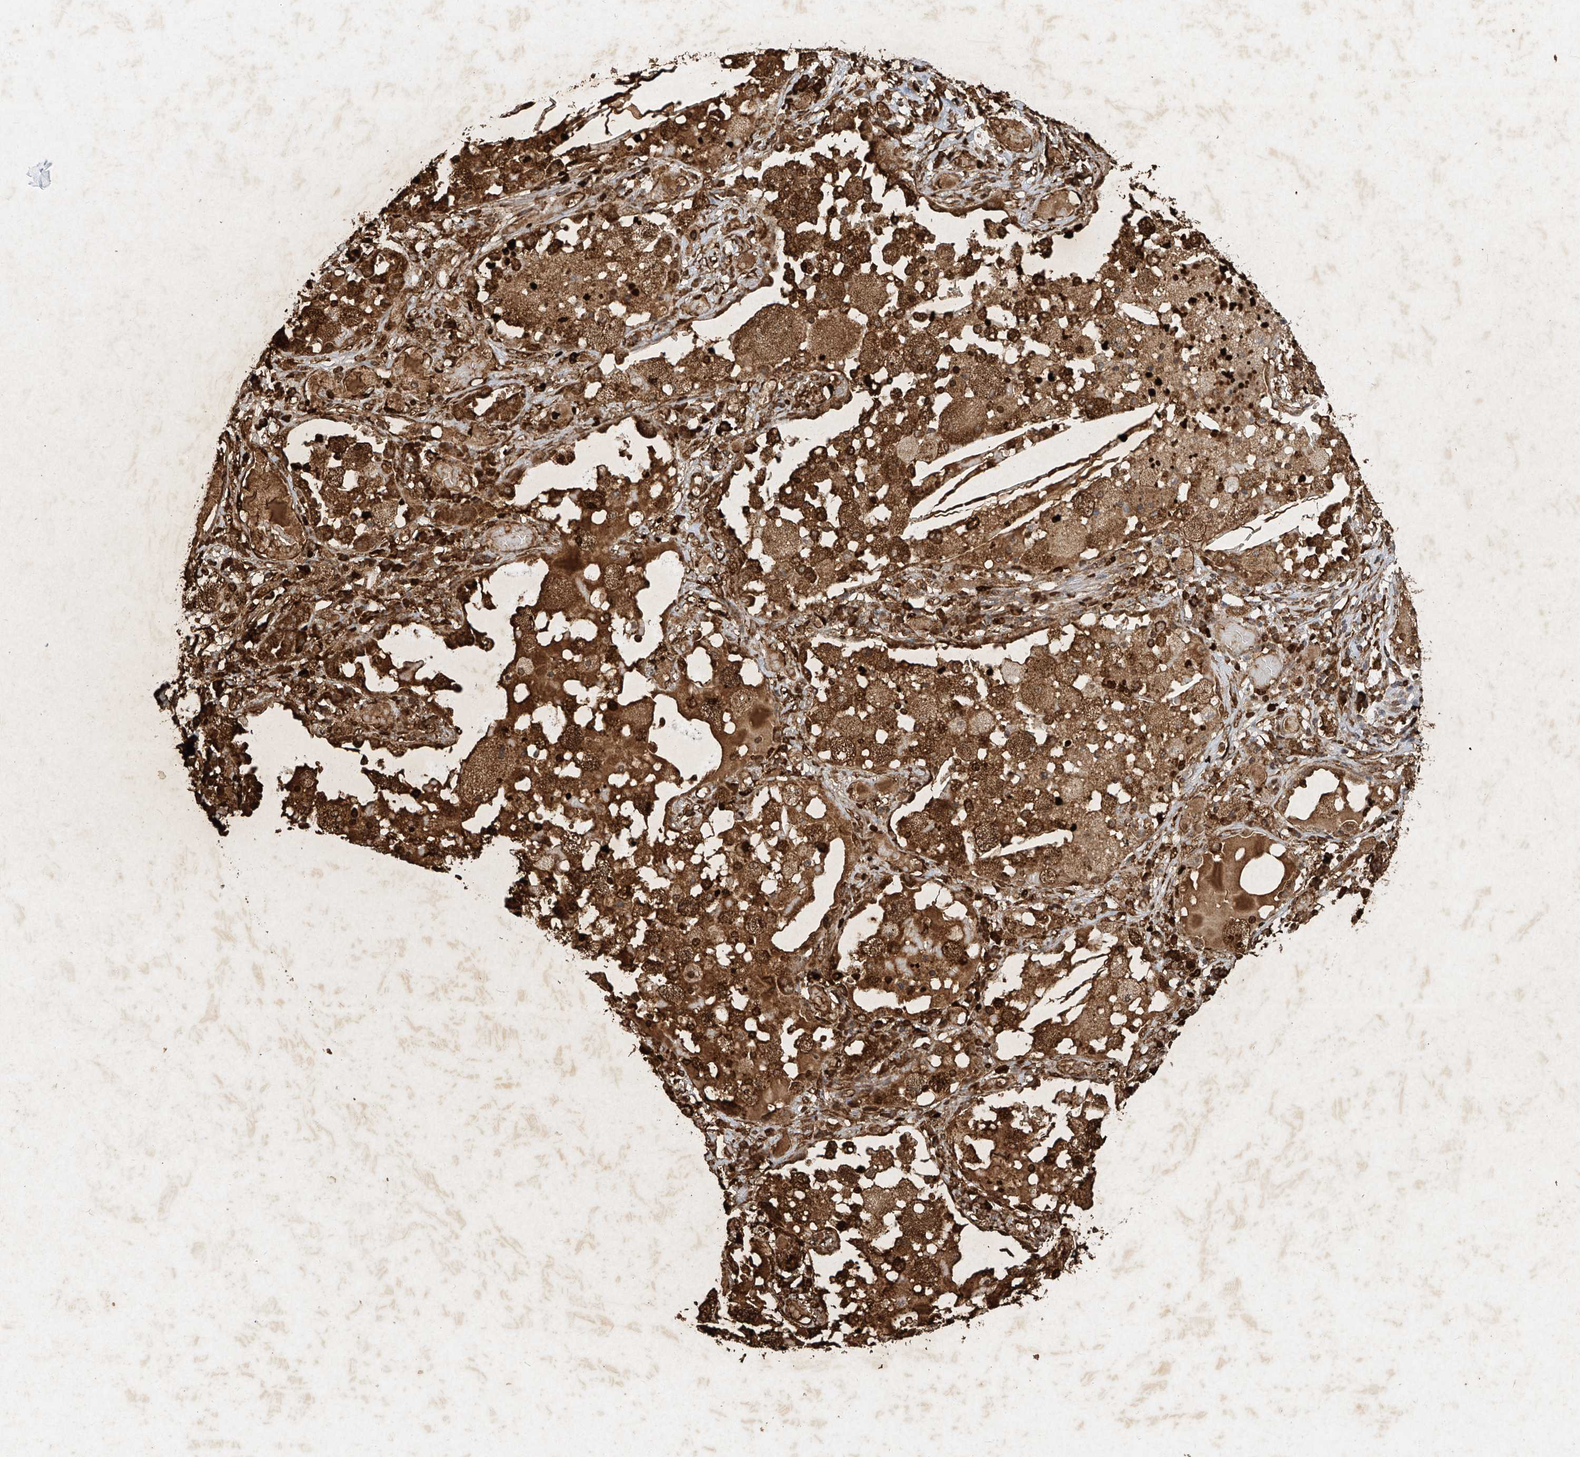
{"staining": {"intensity": "moderate", "quantity": ">75%", "location": "cytoplasmic/membranous,nuclear"}, "tissue": "lung cancer", "cell_type": "Tumor cells", "image_type": "cancer", "snomed": [{"axis": "morphology", "description": "Squamous cell carcinoma, NOS"}, {"axis": "topography", "description": "Lung"}], "caption": "Immunohistochemistry (IHC) of human squamous cell carcinoma (lung) reveals medium levels of moderate cytoplasmic/membranous and nuclear positivity in about >75% of tumor cells. (DAB = brown stain, brightfield microscopy at high magnification).", "gene": "ATRIP", "patient": {"sex": "male", "age": 71}}